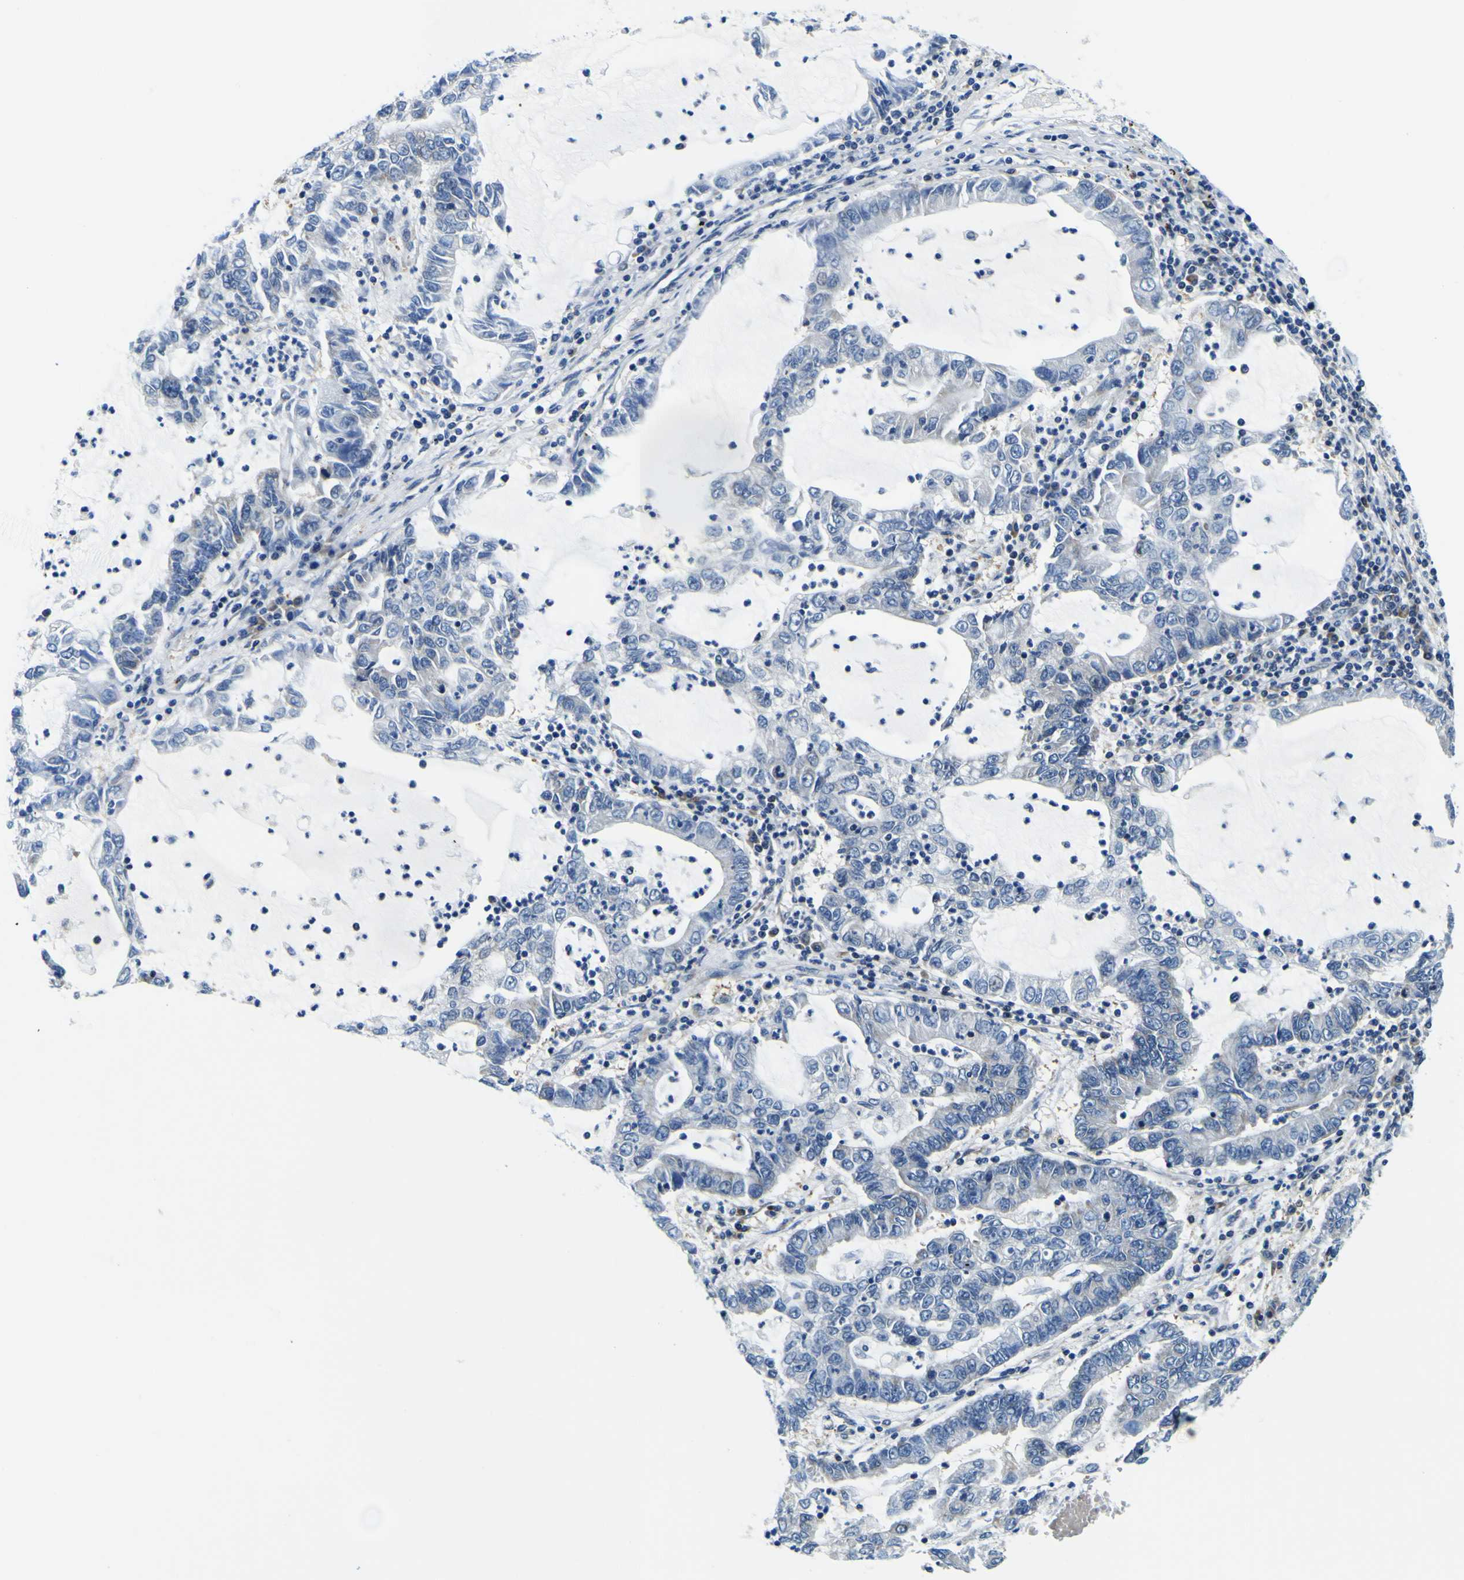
{"staining": {"intensity": "negative", "quantity": "none", "location": "none"}, "tissue": "lung cancer", "cell_type": "Tumor cells", "image_type": "cancer", "snomed": [{"axis": "morphology", "description": "Adenocarcinoma, NOS"}, {"axis": "topography", "description": "Lung"}], "caption": "Human adenocarcinoma (lung) stained for a protein using immunohistochemistry demonstrates no expression in tumor cells.", "gene": "NLRP3", "patient": {"sex": "female", "age": 51}}